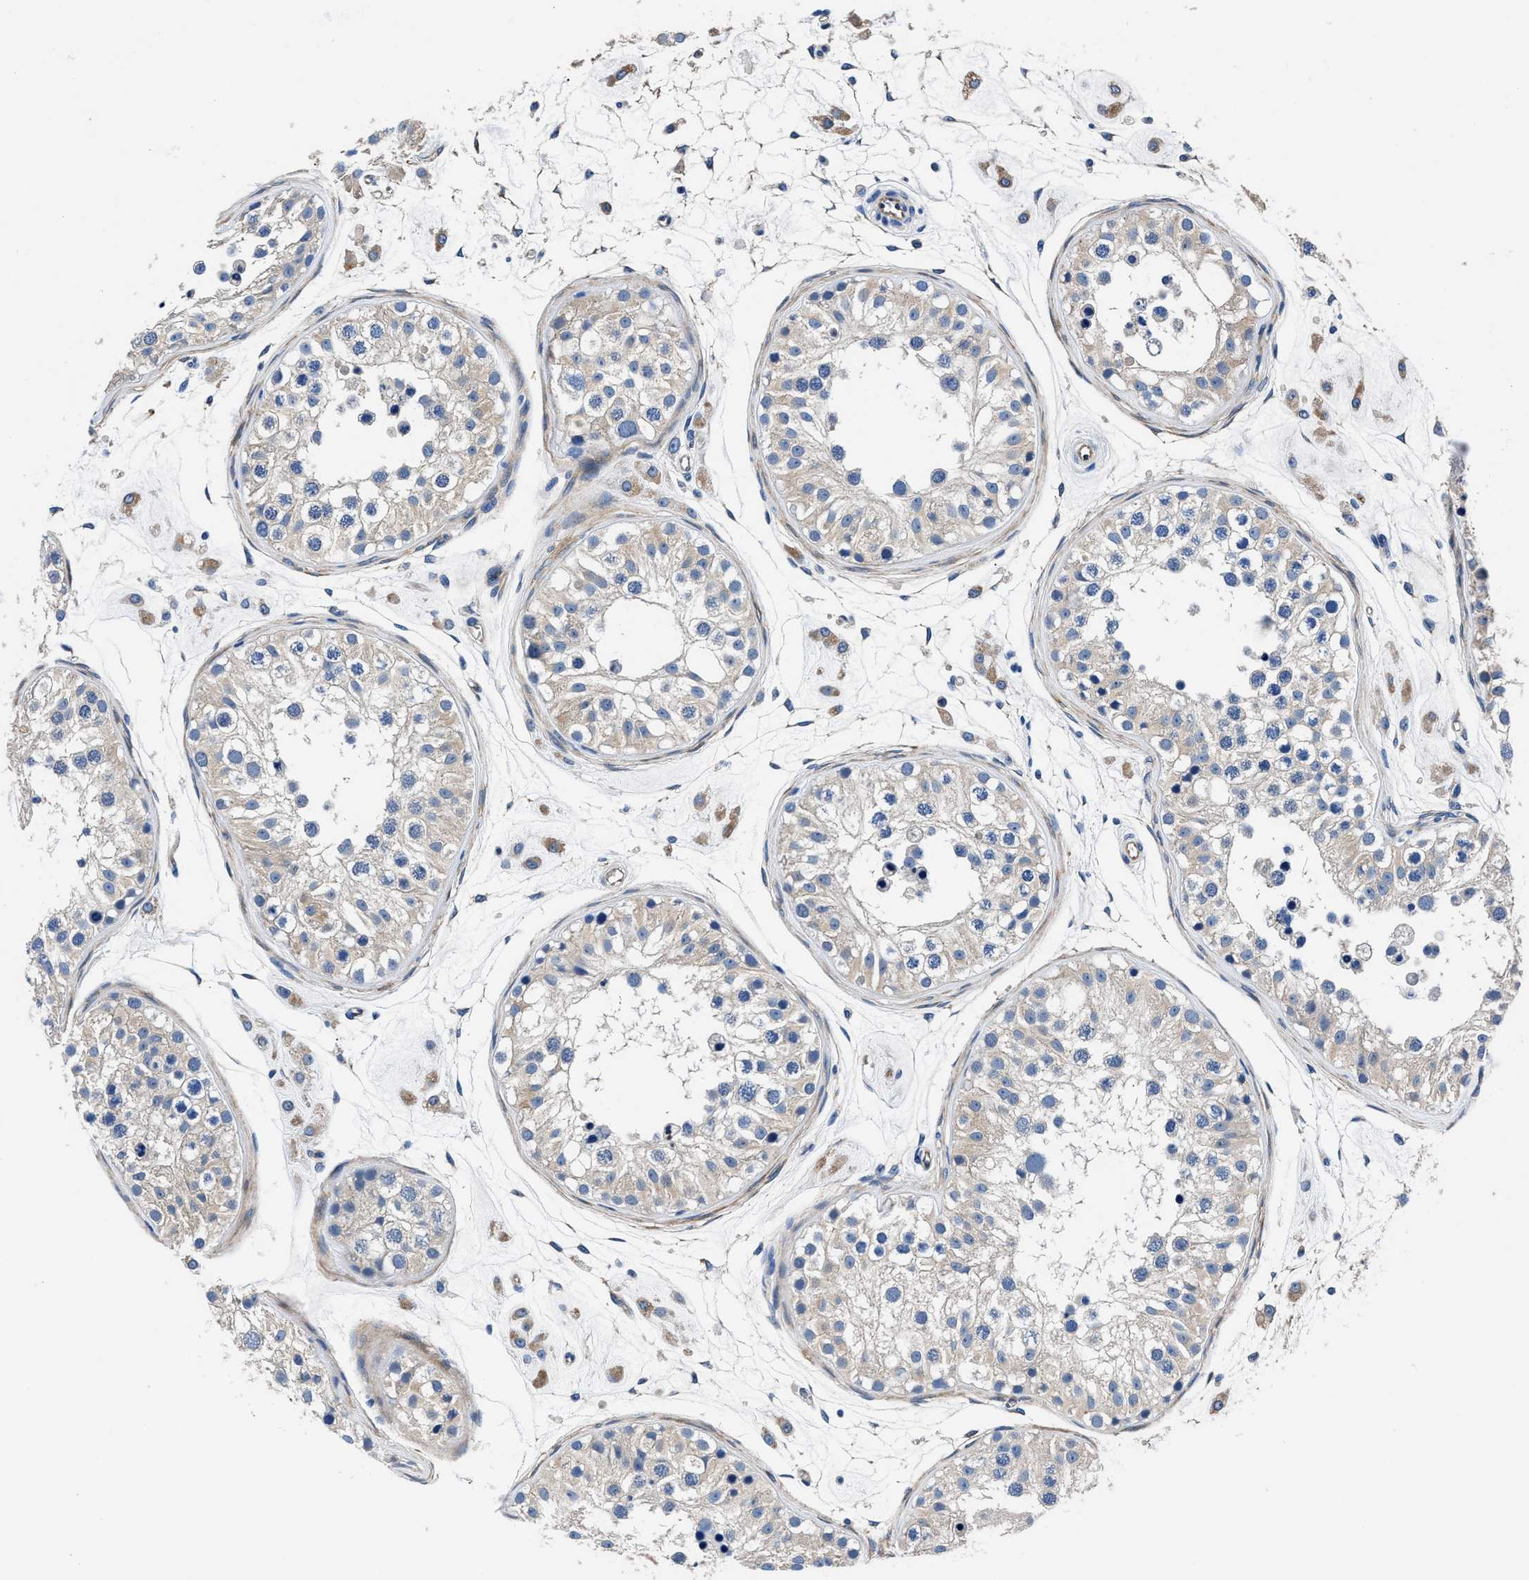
{"staining": {"intensity": "weak", "quantity": ">75%", "location": "cytoplasmic/membranous"}, "tissue": "testis", "cell_type": "Cells in seminiferous ducts", "image_type": "normal", "snomed": [{"axis": "morphology", "description": "Normal tissue, NOS"}, {"axis": "morphology", "description": "Adenocarcinoma, metastatic, NOS"}, {"axis": "topography", "description": "Testis"}], "caption": "Brown immunohistochemical staining in benign testis exhibits weak cytoplasmic/membranous positivity in approximately >75% of cells in seminiferous ducts.", "gene": "NEU1", "patient": {"sex": "male", "age": 26}}